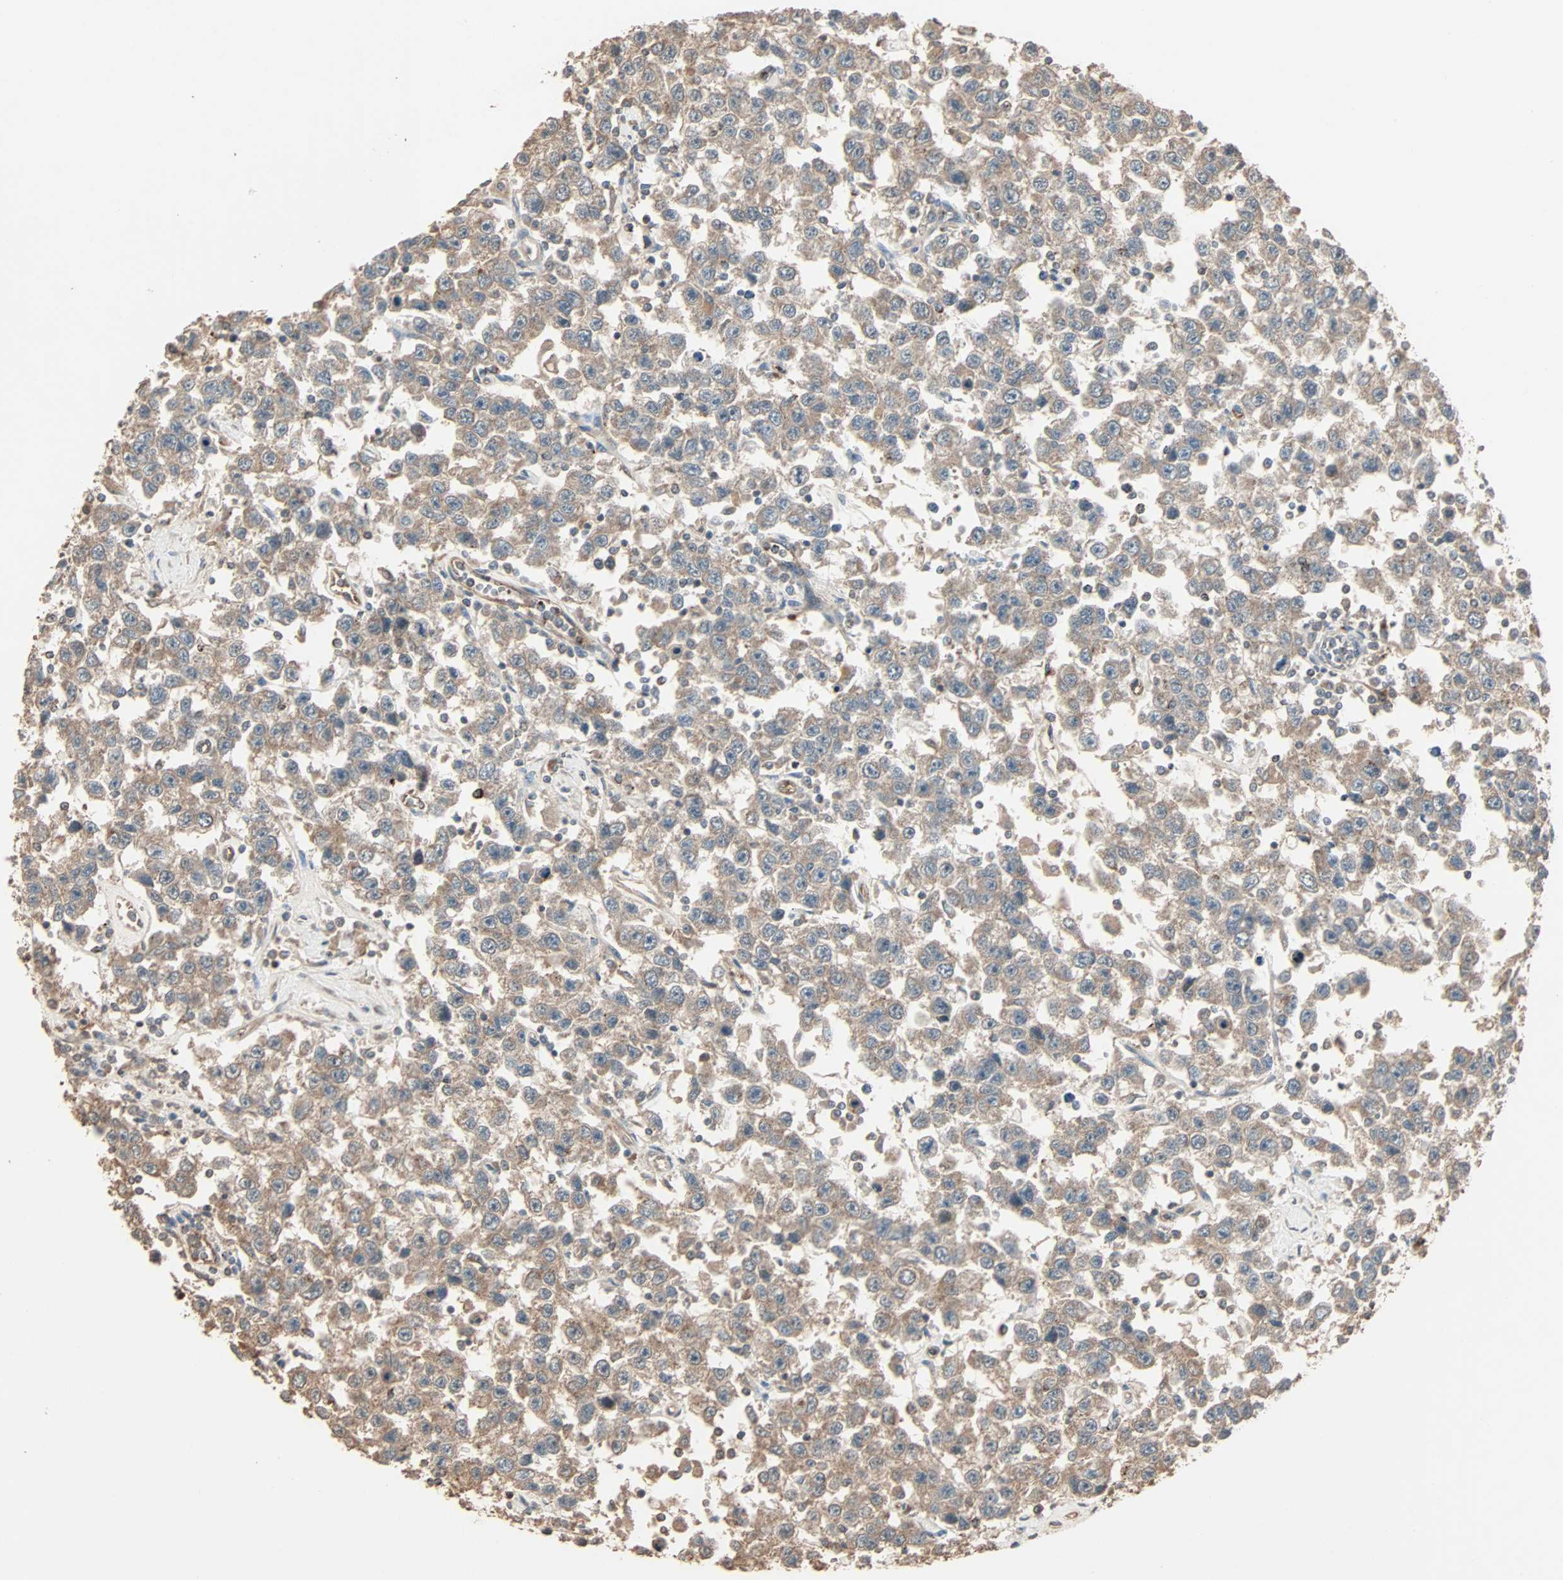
{"staining": {"intensity": "moderate", "quantity": ">75%", "location": "cytoplasmic/membranous"}, "tissue": "testis cancer", "cell_type": "Tumor cells", "image_type": "cancer", "snomed": [{"axis": "morphology", "description": "Seminoma, NOS"}, {"axis": "topography", "description": "Testis"}], "caption": "Protein staining of seminoma (testis) tissue shows moderate cytoplasmic/membranous staining in approximately >75% of tumor cells.", "gene": "CALCRL", "patient": {"sex": "male", "age": 41}}